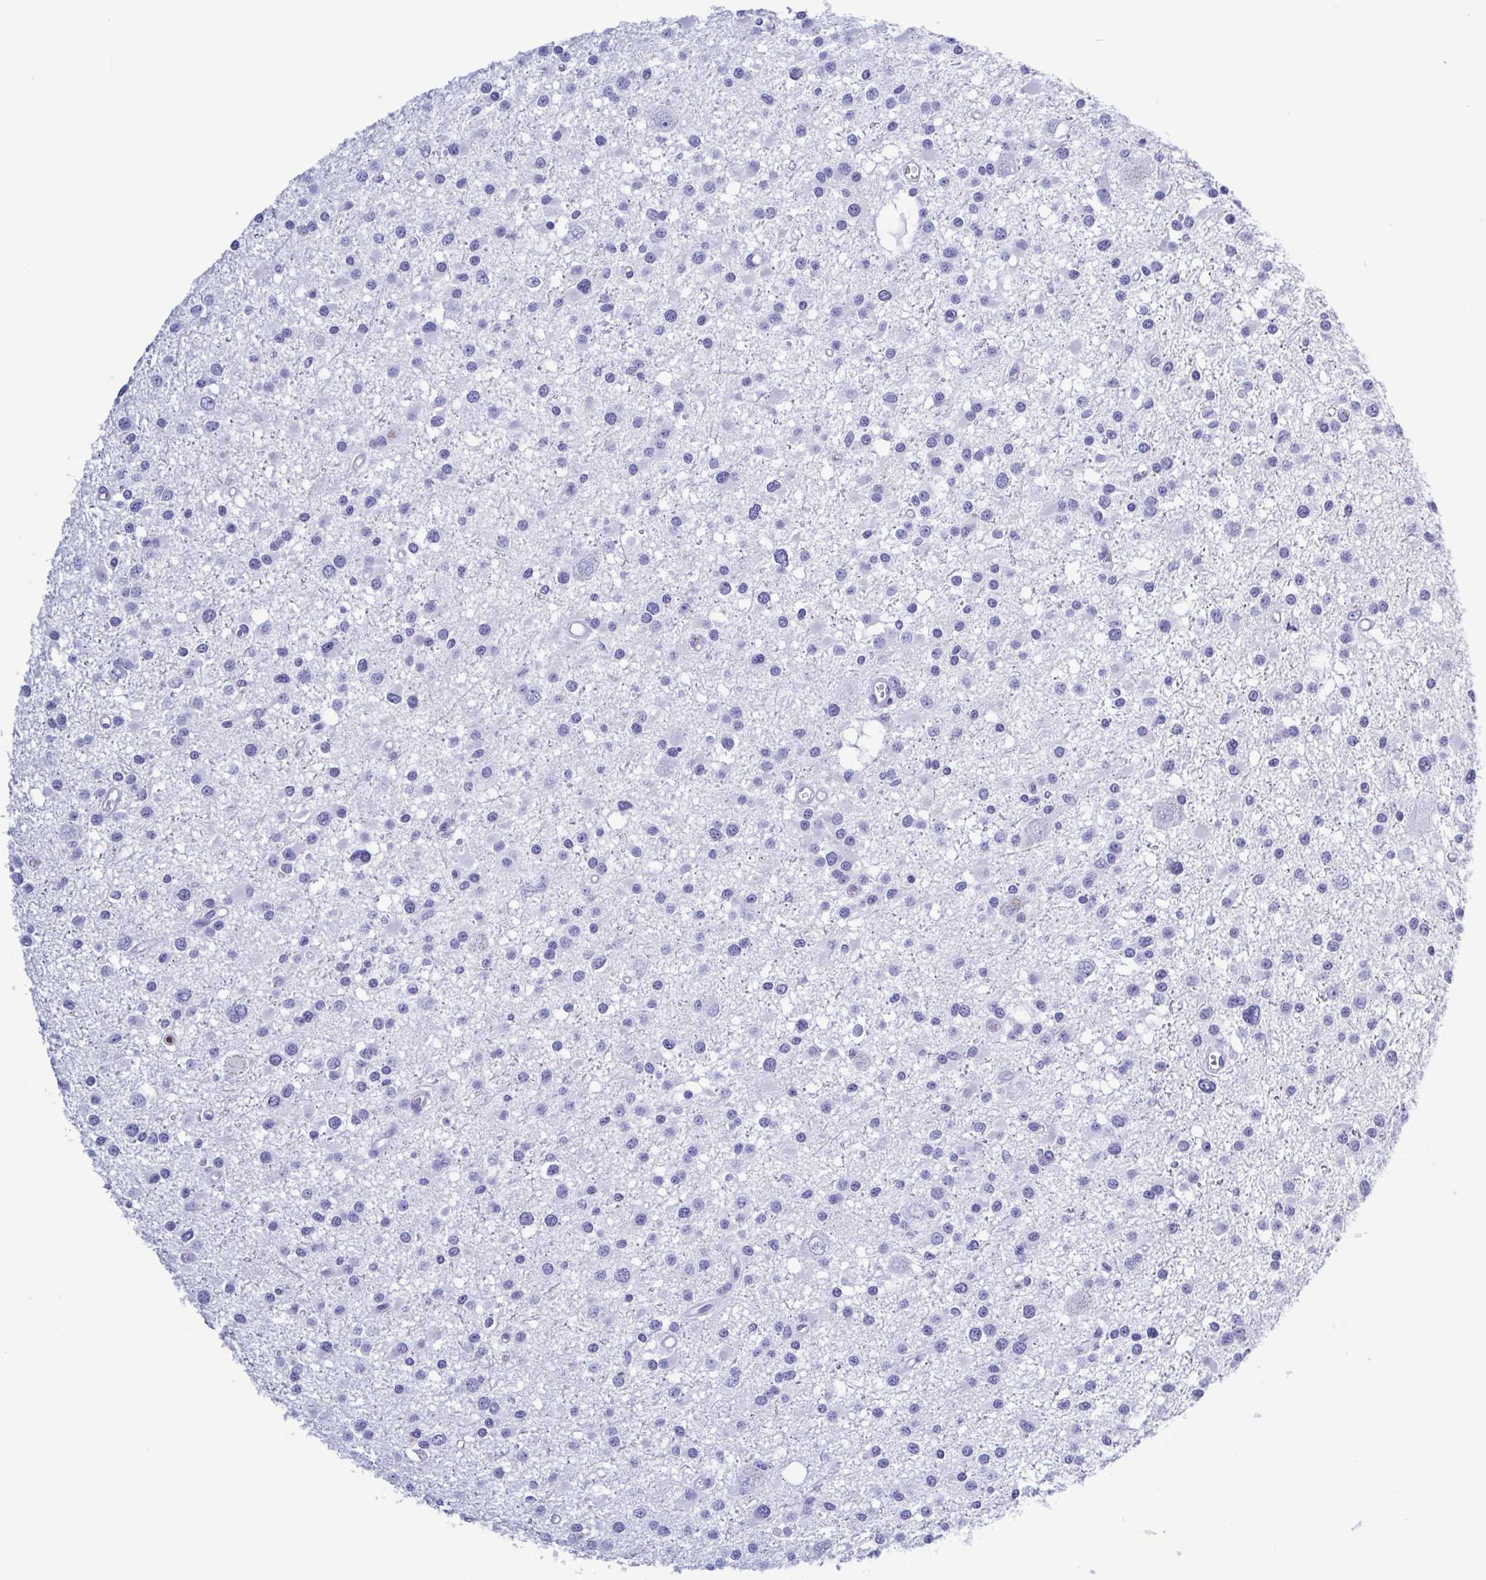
{"staining": {"intensity": "negative", "quantity": "none", "location": "none"}, "tissue": "glioma", "cell_type": "Tumor cells", "image_type": "cancer", "snomed": [{"axis": "morphology", "description": "Glioma, malignant, High grade"}, {"axis": "topography", "description": "Brain"}], "caption": "Immunohistochemical staining of glioma shows no significant positivity in tumor cells. (Stains: DAB (3,3'-diaminobenzidine) immunohistochemistry with hematoxylin counter stain, Microscopy: brightfield microscopy at high magnification).", "gene": "LTF", "patient": {"sex": "male", "age": 54}}